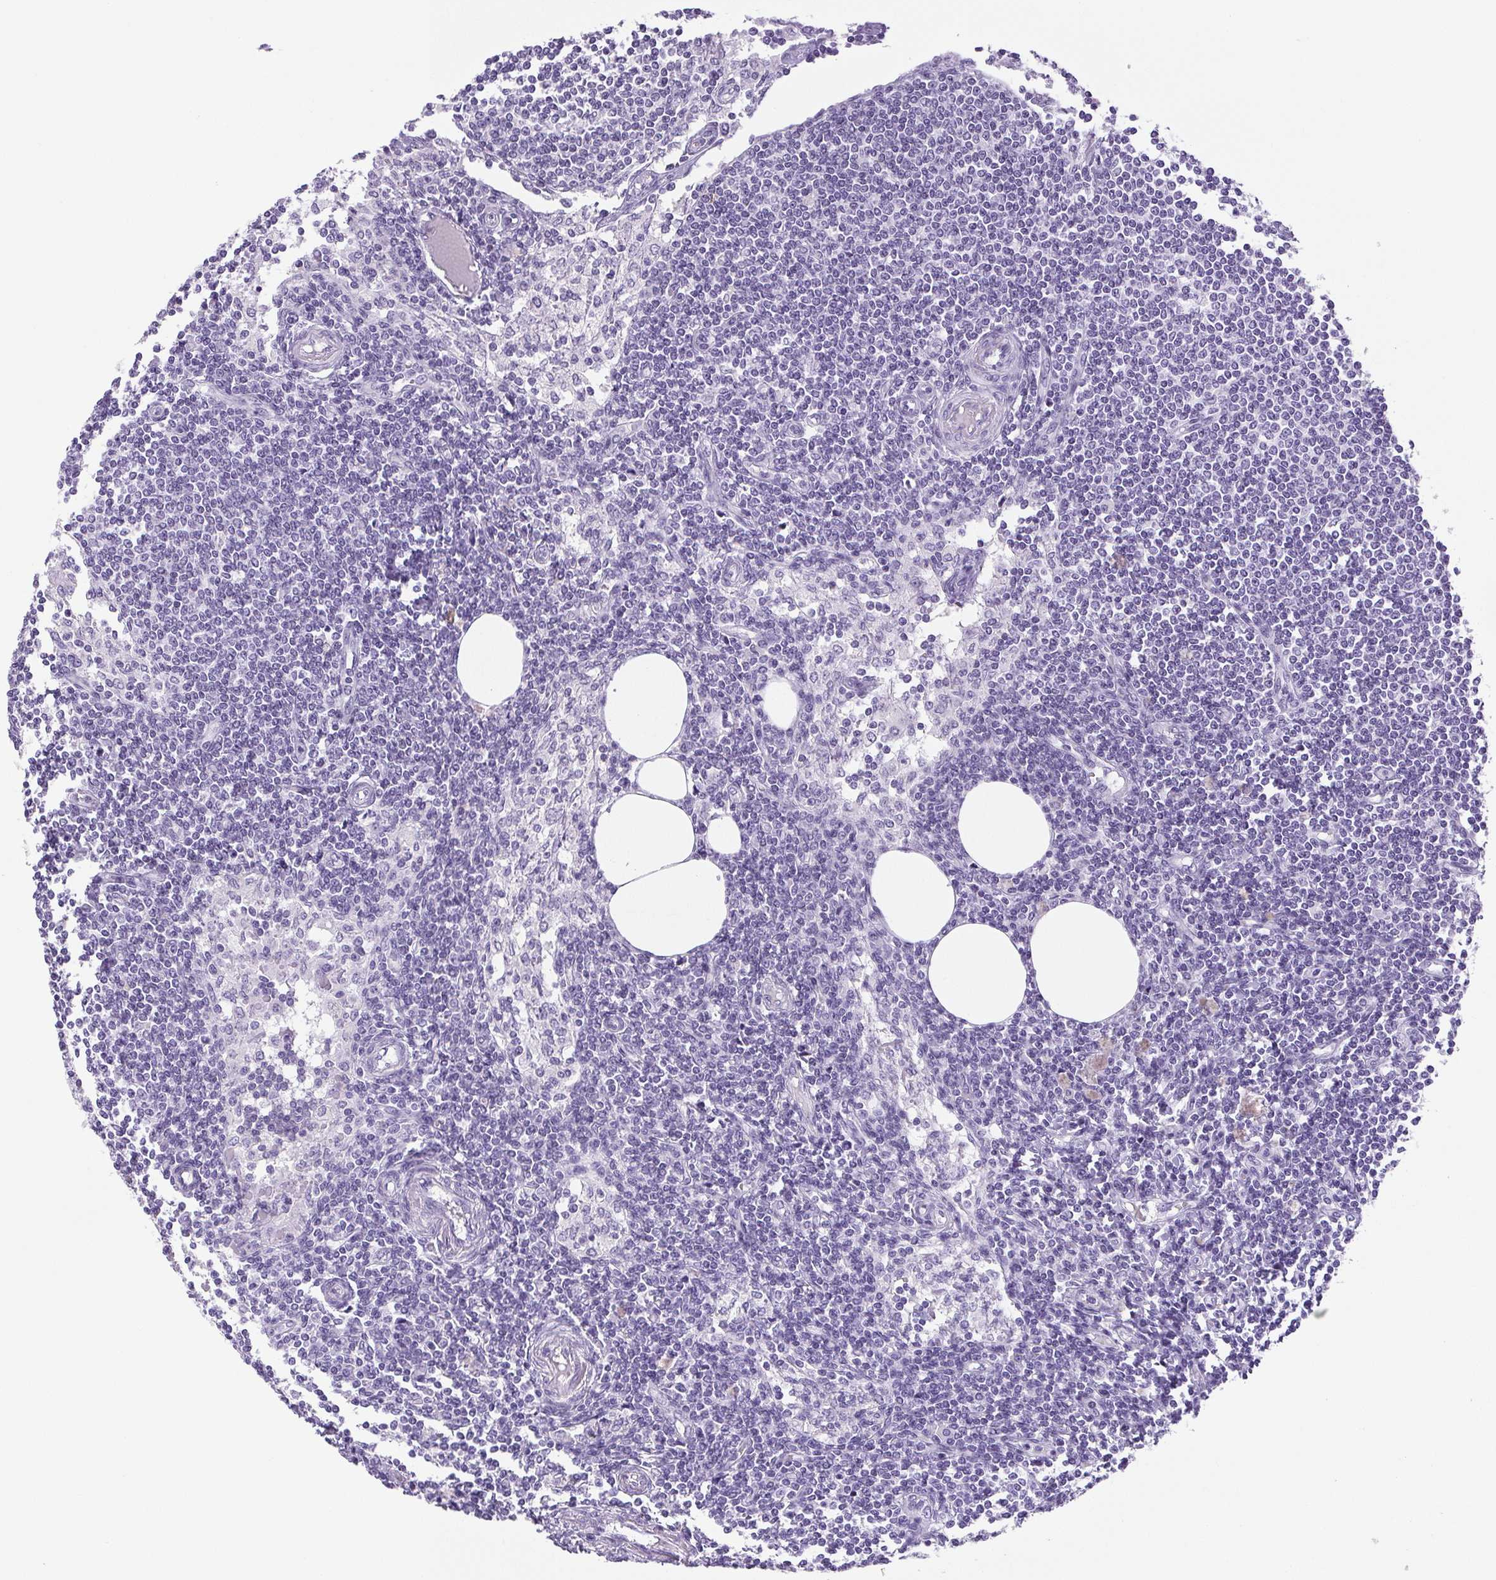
{"staining": {"intensity": "negative", "quantity": "none", "location": "none"}, "tissue": "lymph node", "cell_type": "Germinal center cells", "image_type": "normal", "snomed": [{"axis": "morphology", "description": "Normal tissue, NOS"}, {"axis": "topography", "description": "Lymph node"}], "caption": "Immunohistochemistry of unremarkable lymph node demonstrates no expression in germinal center cells.", "gene": "HLA", "patient": {"sex": "female", "age": 69}}